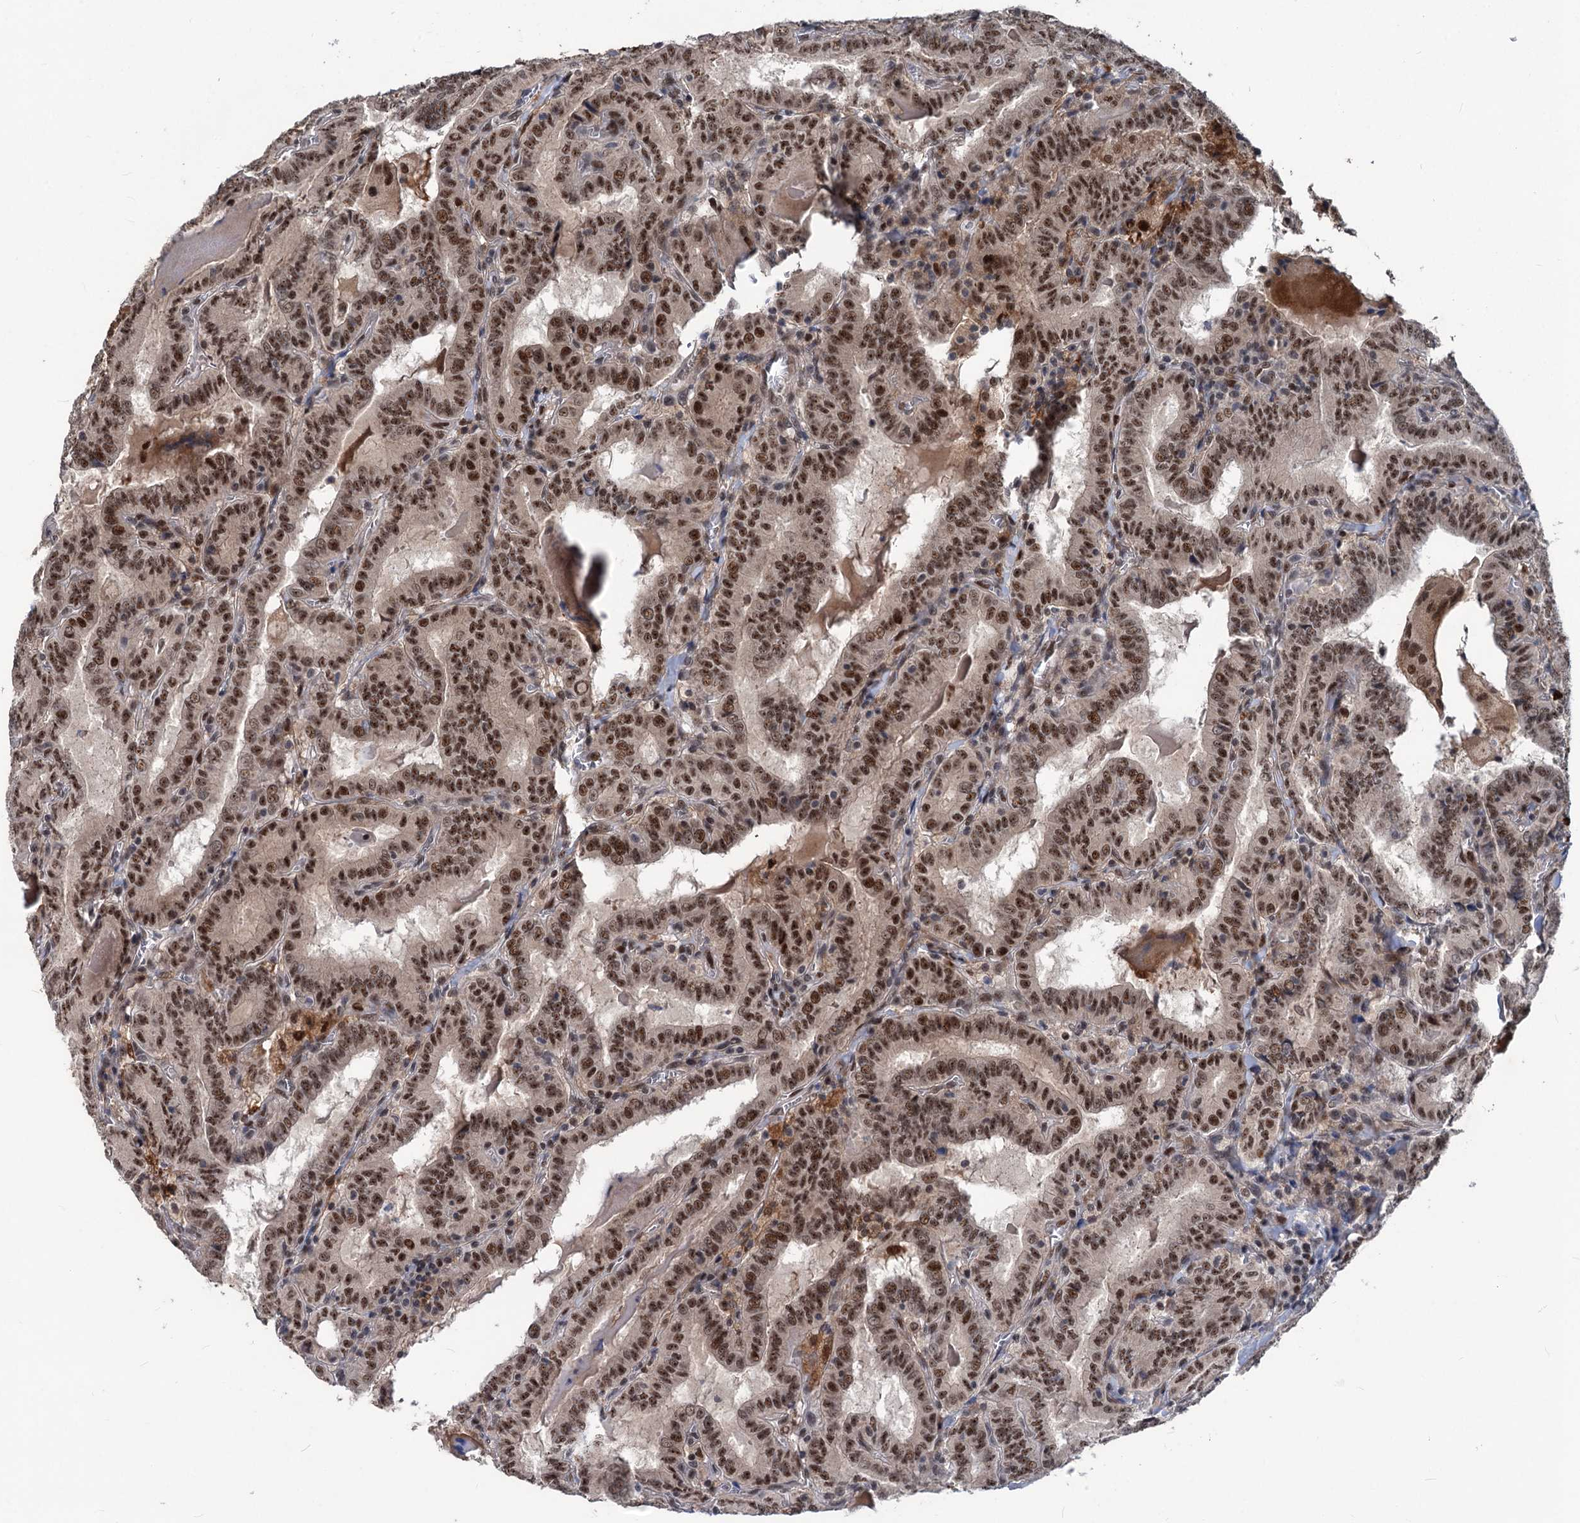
{"staining": {"intensity": "moderate", "quantity": ">75%", "location": "nuclear"}, "tissue": "thyroid cancer", "cell_type": "Tumor cells", "image_type": "cancer", "snomed": [{"axis": "morphology", "description": "Papillary adenocarcinoma, NOS"}, {"axis": "topography", "description": "Thyroid gland"}], "caption": "Moderate nuclear positivity for a protein is identified in about >75% of tumor cells of papillary adenocarcinoma (thyroid) using immunohistochemistry (IHC).", "gene": "PHF8", "patient": {"sex": "female", "age": 72}}